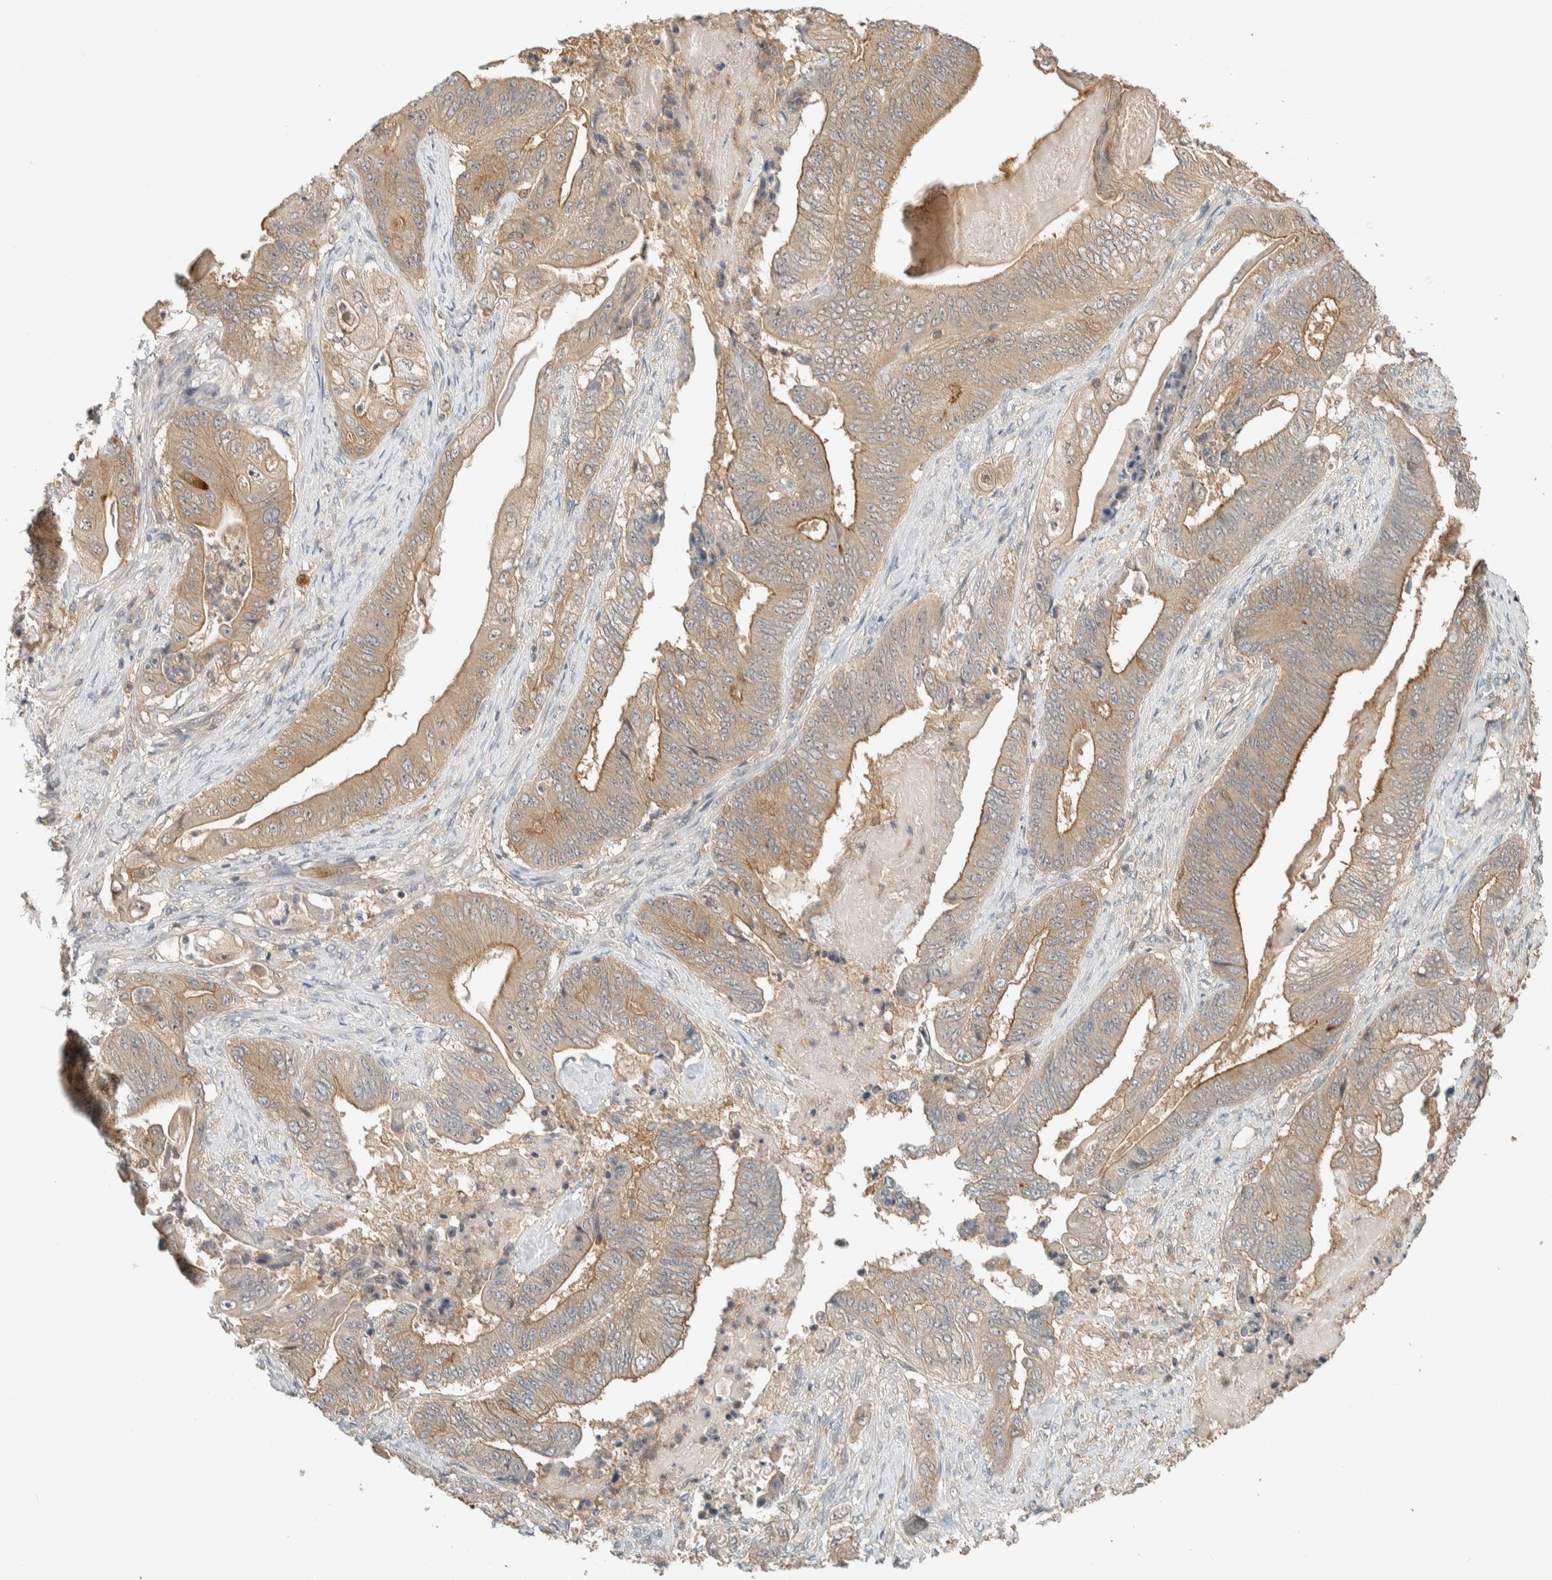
{"staining": {"intensity": "moderate", "quantity": ">75%", "location": "cytoplasmic/membranous"}, "tissue": "stomach cancer", "cell_type": "Tumor cells", "image_type": "cancer", "snomed": [{"axis": "morphology", "description": "Adenocarcinoma, NOS"}, {"axis": "topography", "description": "Stomach"}], "caption": "Moderate cytoplasmic/membranous positivity is present in approximately >75% of tumor cells in stomach cancer (adenocarcinoma).", "gene": "RAB11FIP1", "patient": {"sex": "female", "age": 73}}